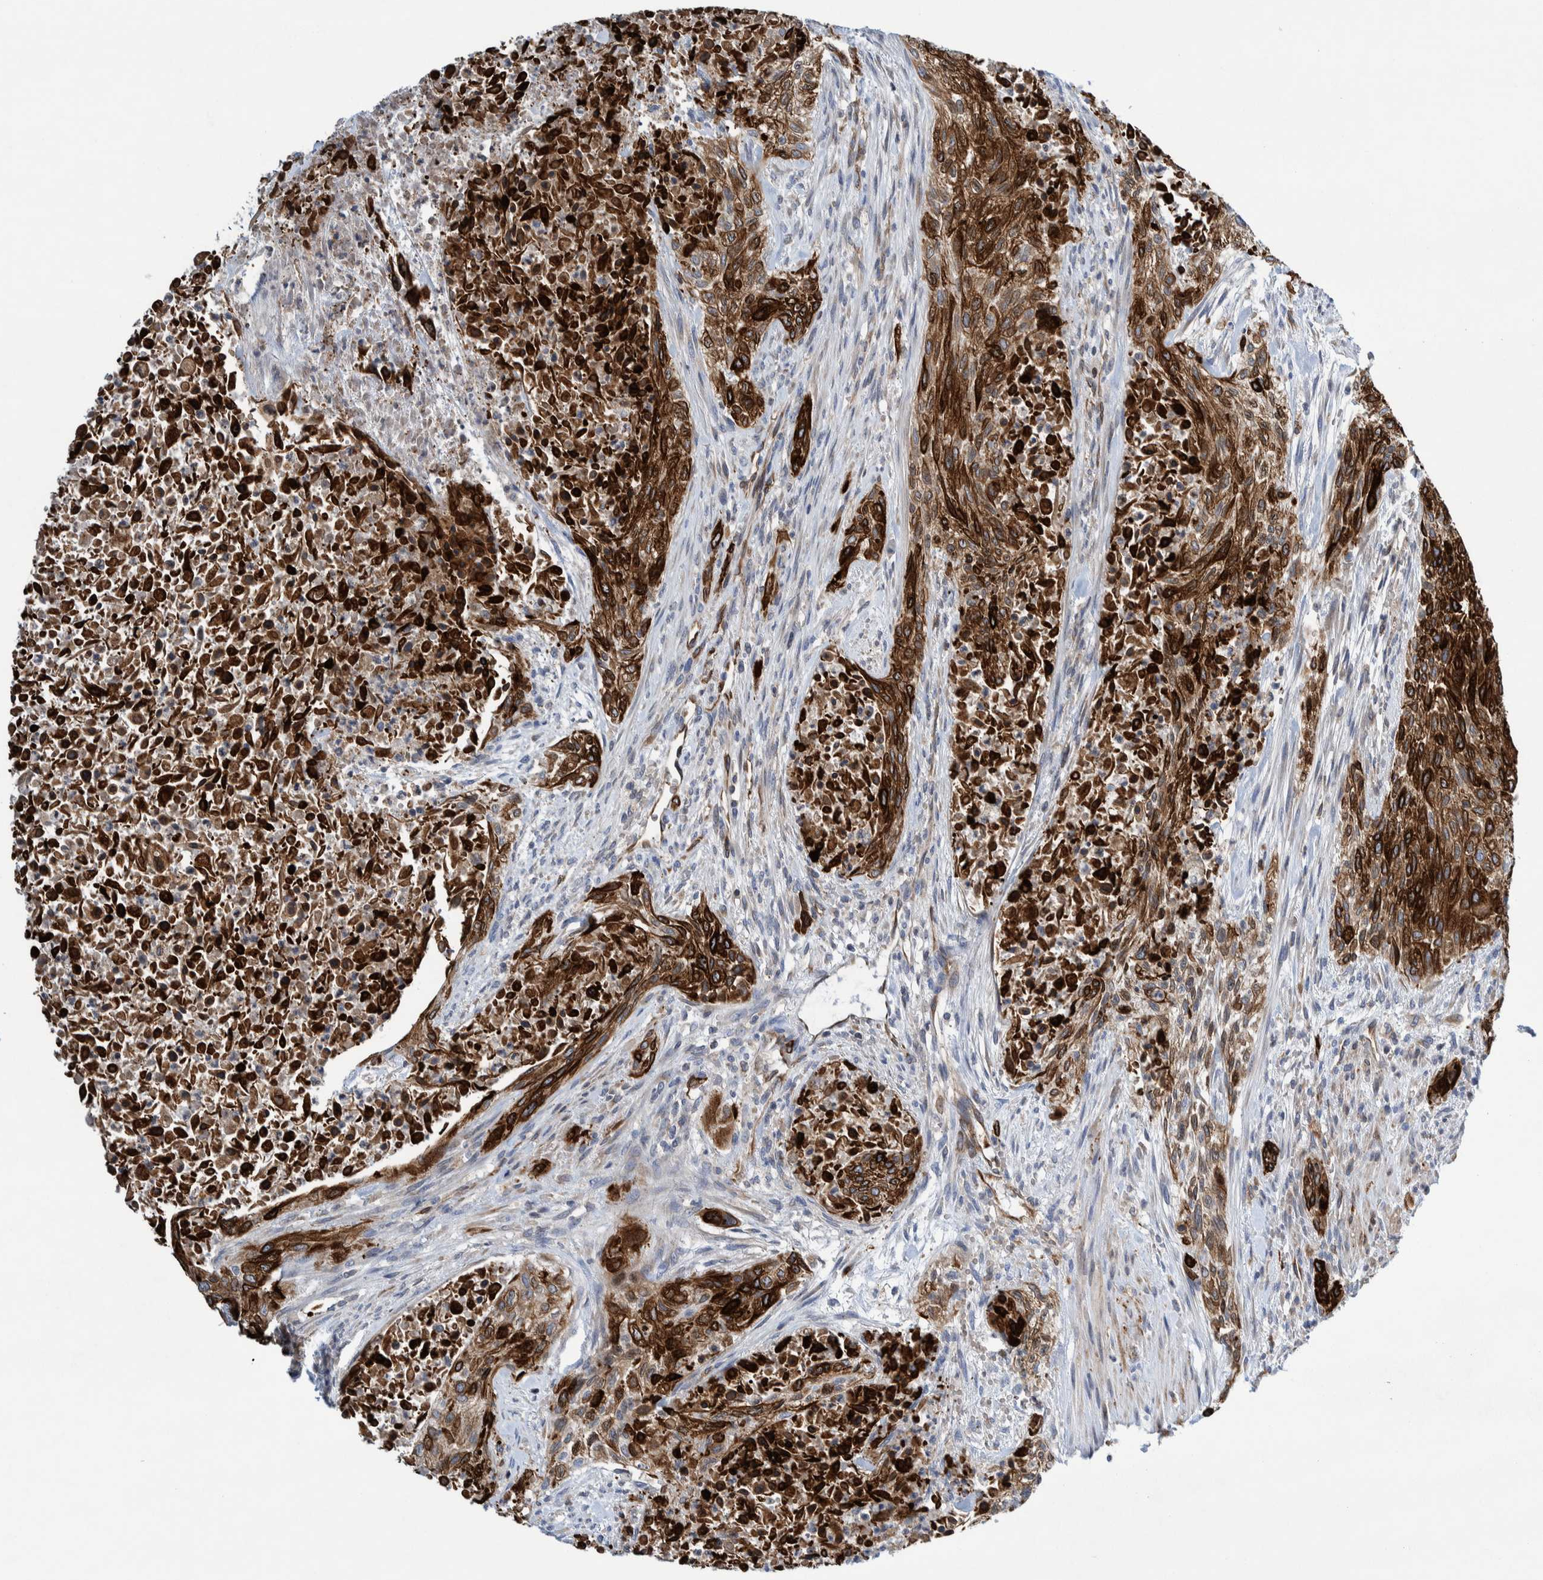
{"staining": {"intensity": "strong", "quantity": ">75%", "location": "cytoplasmic/membranous"}, "tissue": "urothelial cancer", "cell_type": "Tumor cells", "image_type": "cancer", "snomed": [{"axis": "morphology", "description": "Urothelial carcinoma, Low grade"}, {"axis": "morphology", "description": "Urothelial carcinoma, High grade"}, {"axis": "topography", "description": "Urinary bladder"}], "caption": "High-grade urothelial carcinoma stained for a protein demonstrates strong cytoplasmic/membranous positivity in tumor cells.", "gene": "THEM6", "patient": {"sex": "male", "age": 35}}